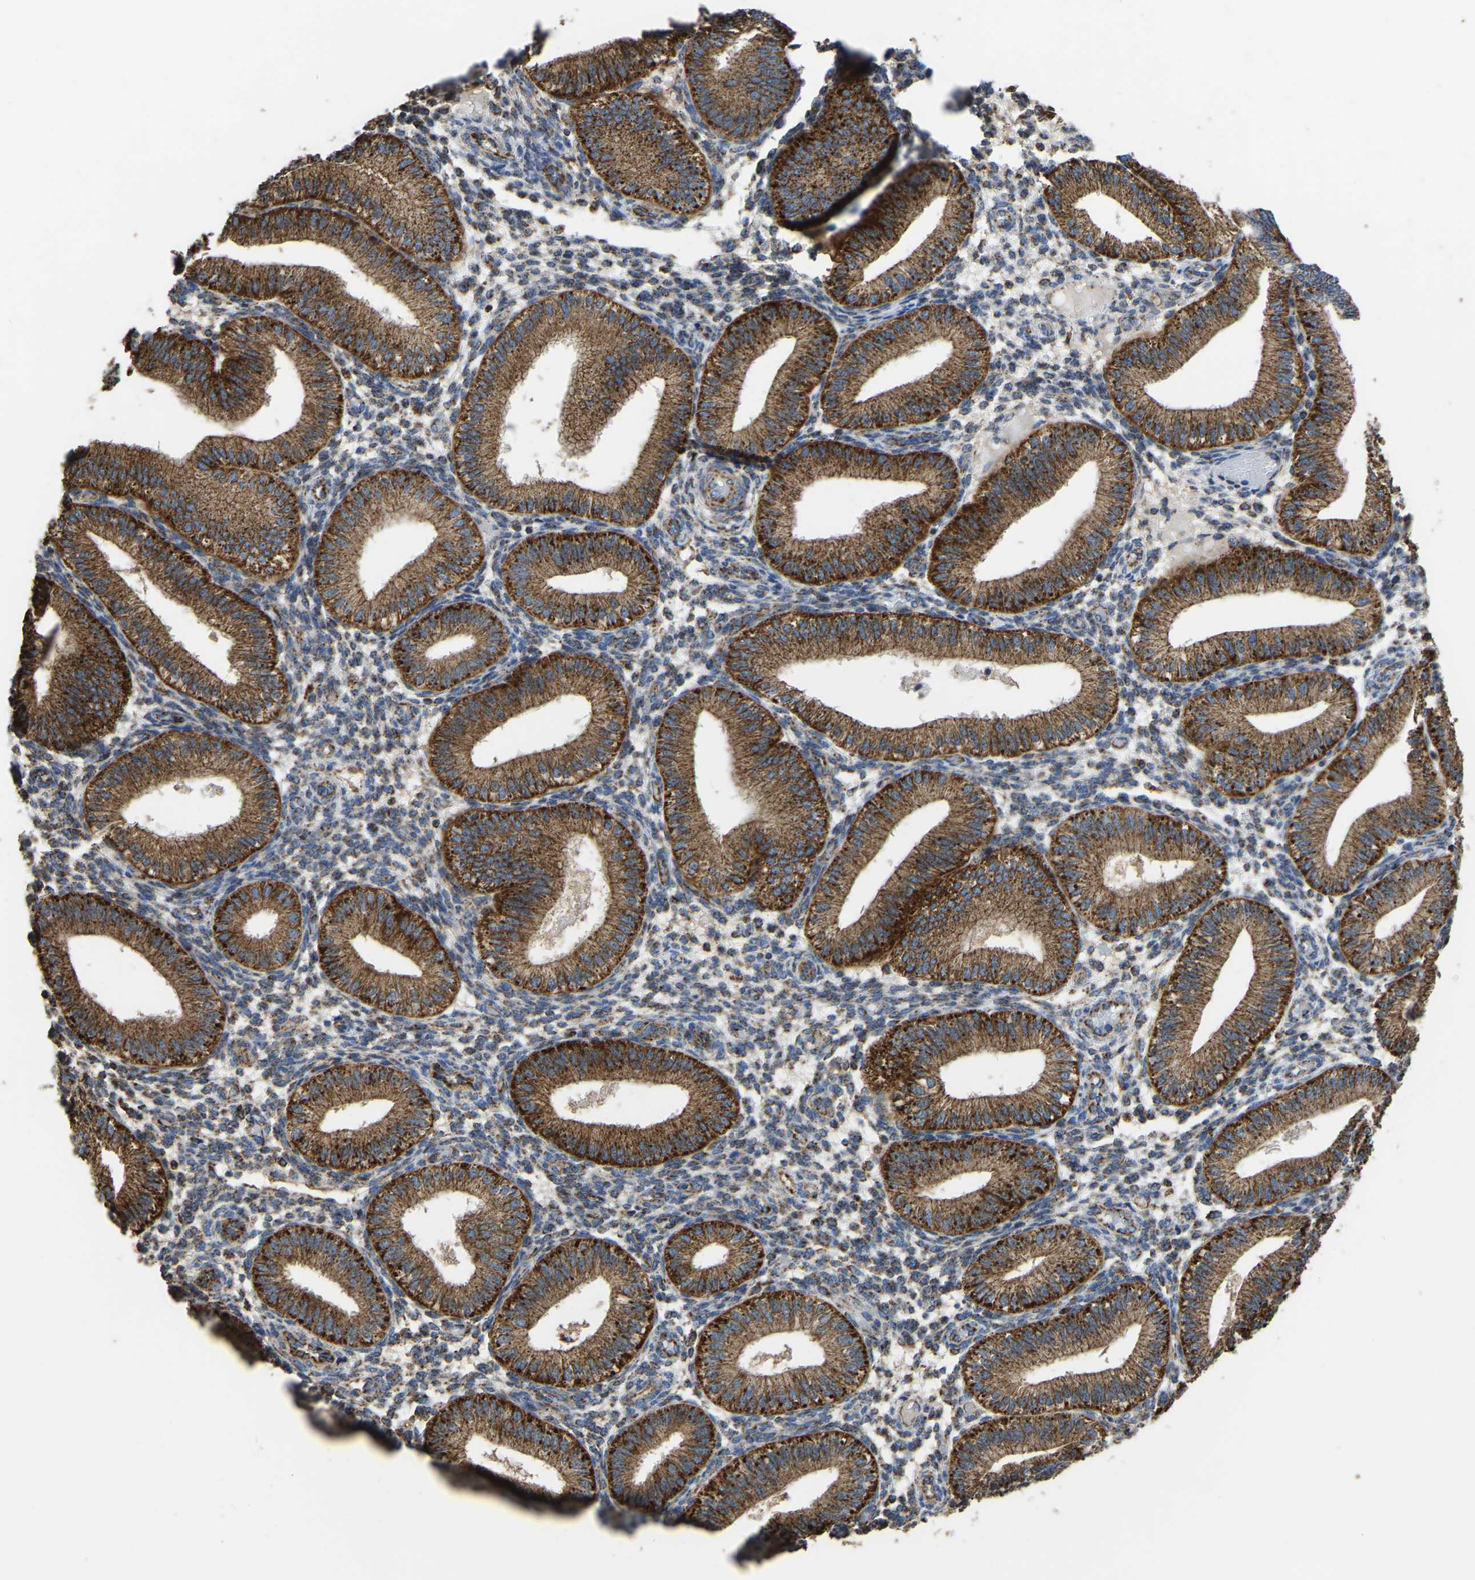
{"staining": {"intensity": "moderate", "quantity": "25%-75%", "location": "cytoplasmic/membranous"}, "tissue": "endometrium", "cell_type": "Cells in endometrial stroma", "image_type": "normal", "snomed": [{"axis": "morphology", "description": "Normal tissue, NOS"}, {"axis": "topography", "description": "Endometrium"}], "caption": "Unremarkable endometrium displays moderate cytoplasmic/membranous staining in about 25%-75% of cells in endometrial stroma.", "gene": "ETFA", "patient": {"sex": "female", "age": 39}}